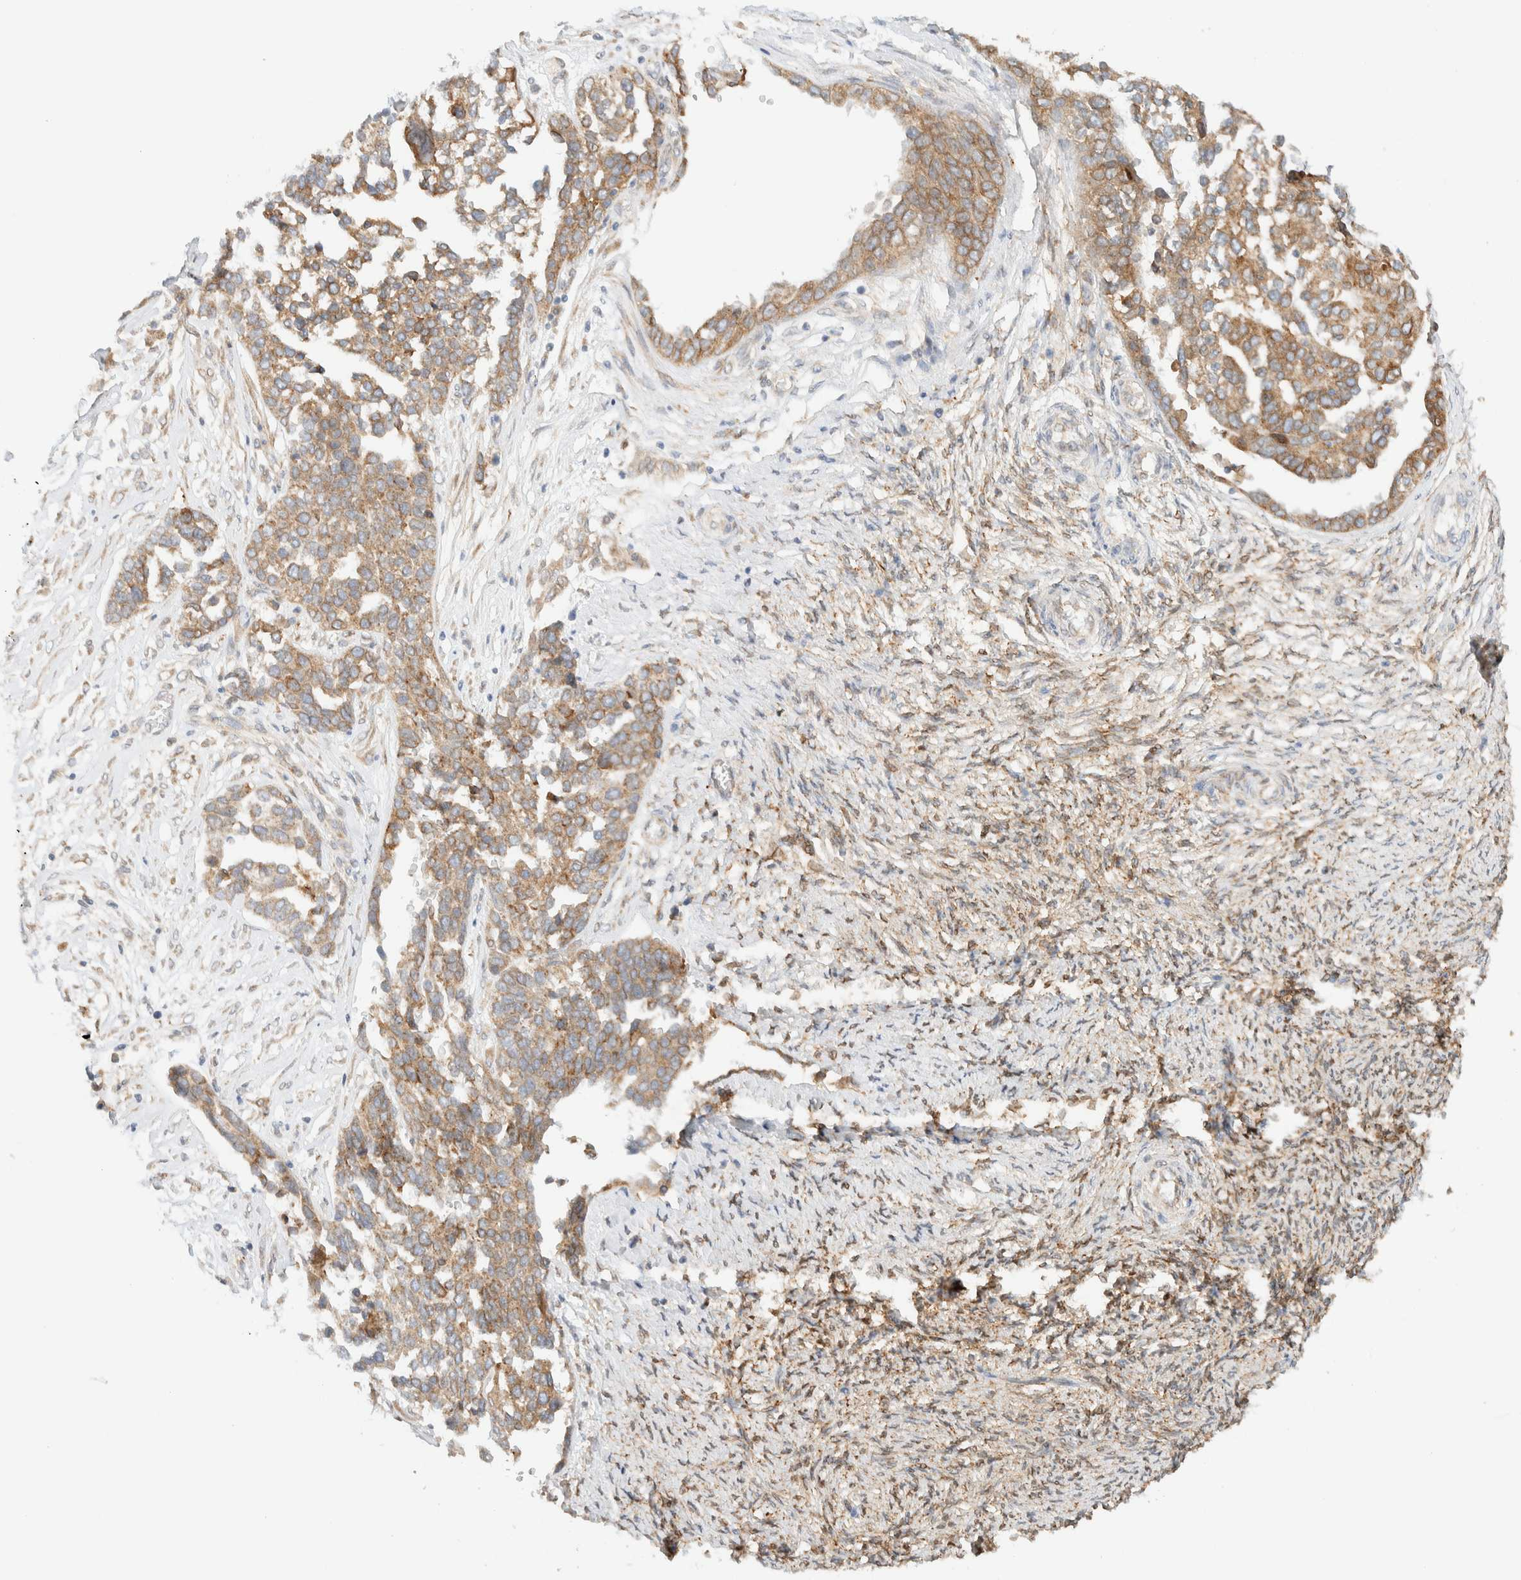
{"staining": {"intensity": "moderate", "quantity": ">75%", "location": "cytoplasmic/membranous"}, "tissue": "ovarian cancer", "cell_type": "Tumor cells", "image_type": "cancer", "snomed": [{"axis": "morphology", "description": "Cystadenocarcinoma, serous, NOS"}, {"axis": "topography", "description": "Ovary"}], "caption": "Immunohistochemistry (DAB (3,3'-diaminobenzidine)) staining of ovarian serous cystadenocarcinoma demonstrates moderate cytoplasmic/membranous protein staining in approximately >75% of tumor cells.", "gene": "NT5C", "patient": {"sex": "female", "age": 44}}